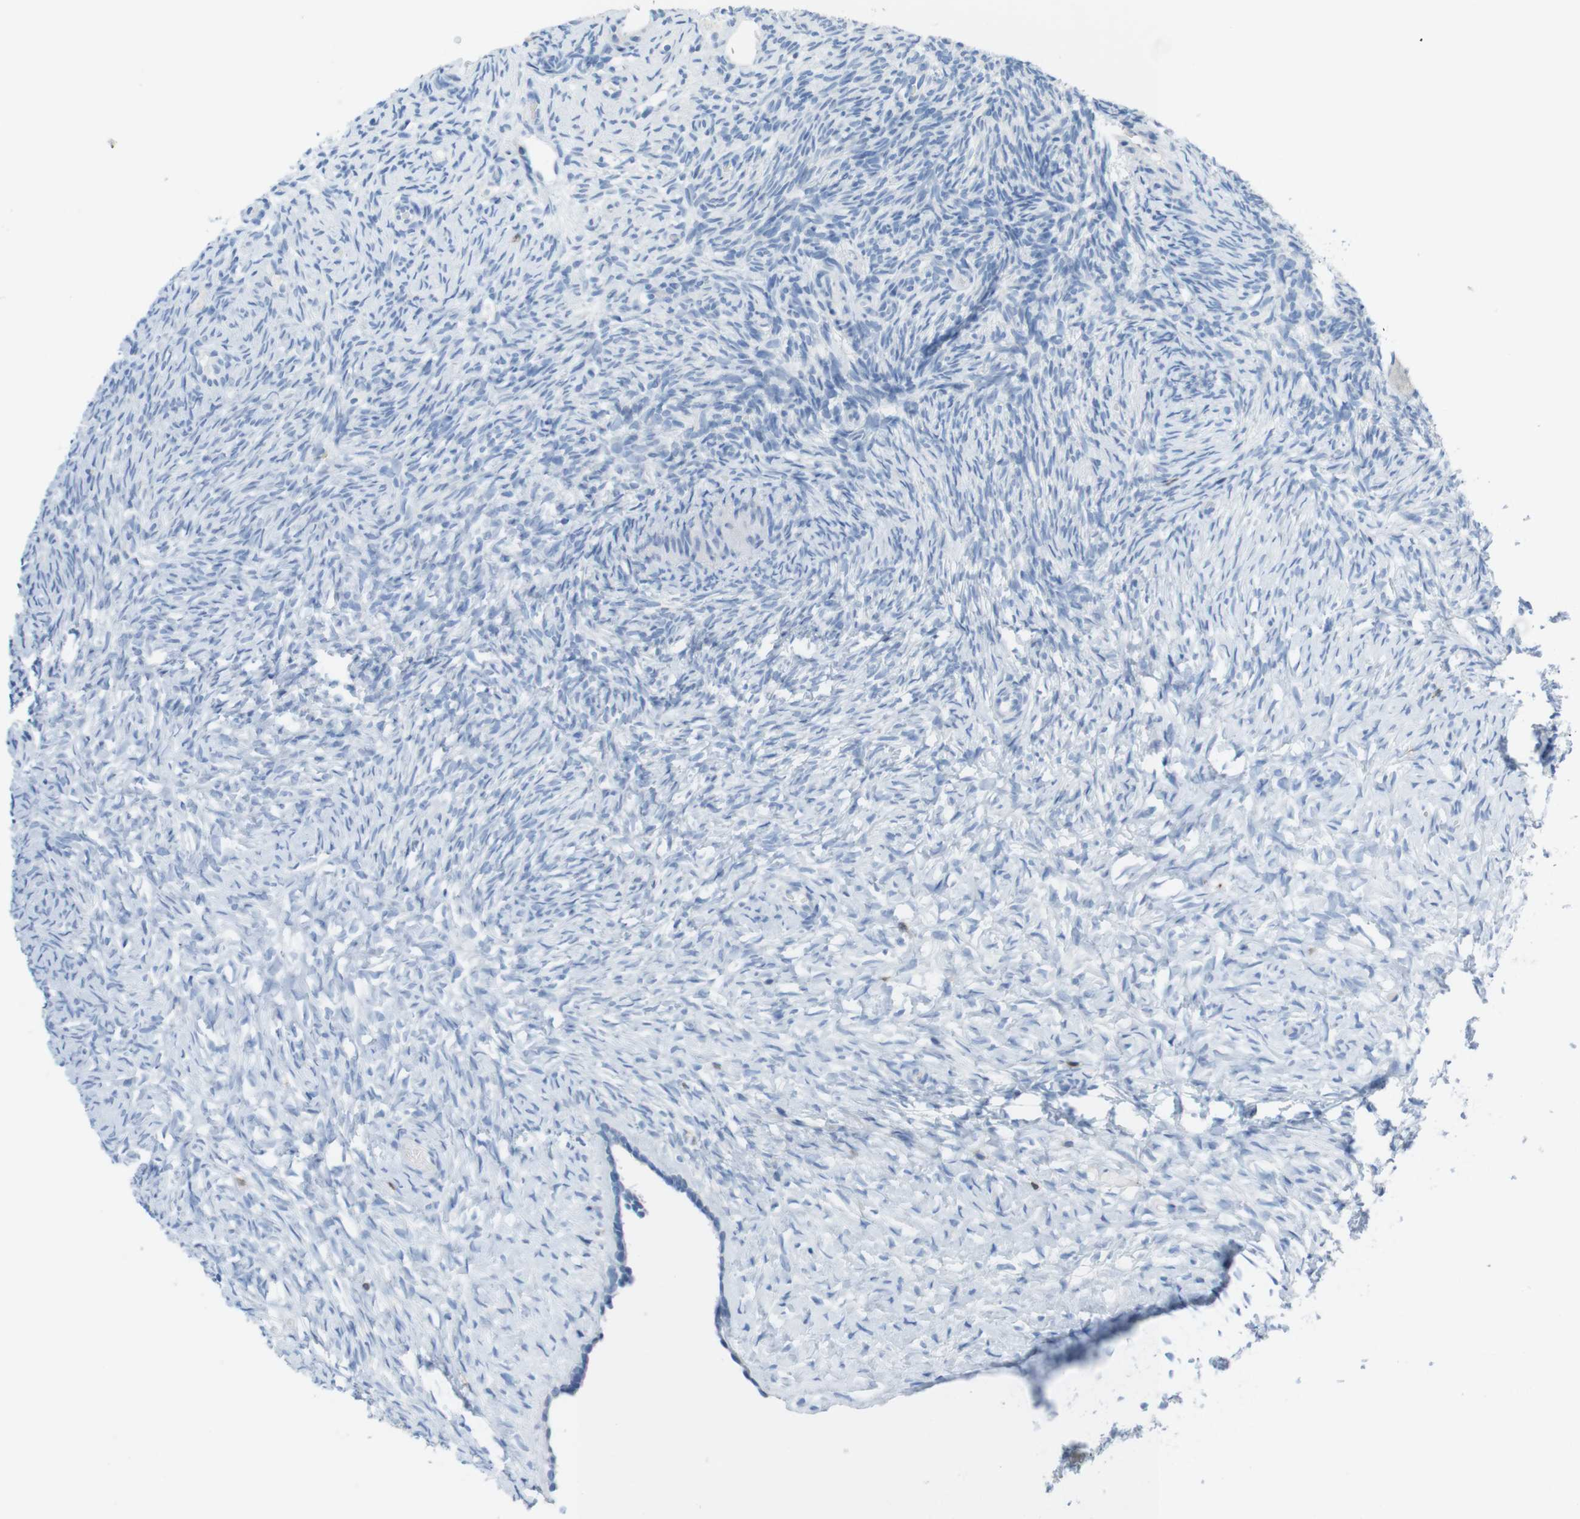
{"staining": {"intensity": "negative", "quantity": "none", "location": "none"}, "tissue": "ovary", "cell_type": "Ovarian stroma cells", "image_type": "normal", "snomed": [{"axis": "morphology", "description": "Normal tissue, NOS"}, {"axis": "topography", "description": "Ovary"}], "caption": "Image shows no protein expression in ovarian stroma cells of benign ovary.", "gene": "CD5", "patient": {"sex": "female", "age": 35}}